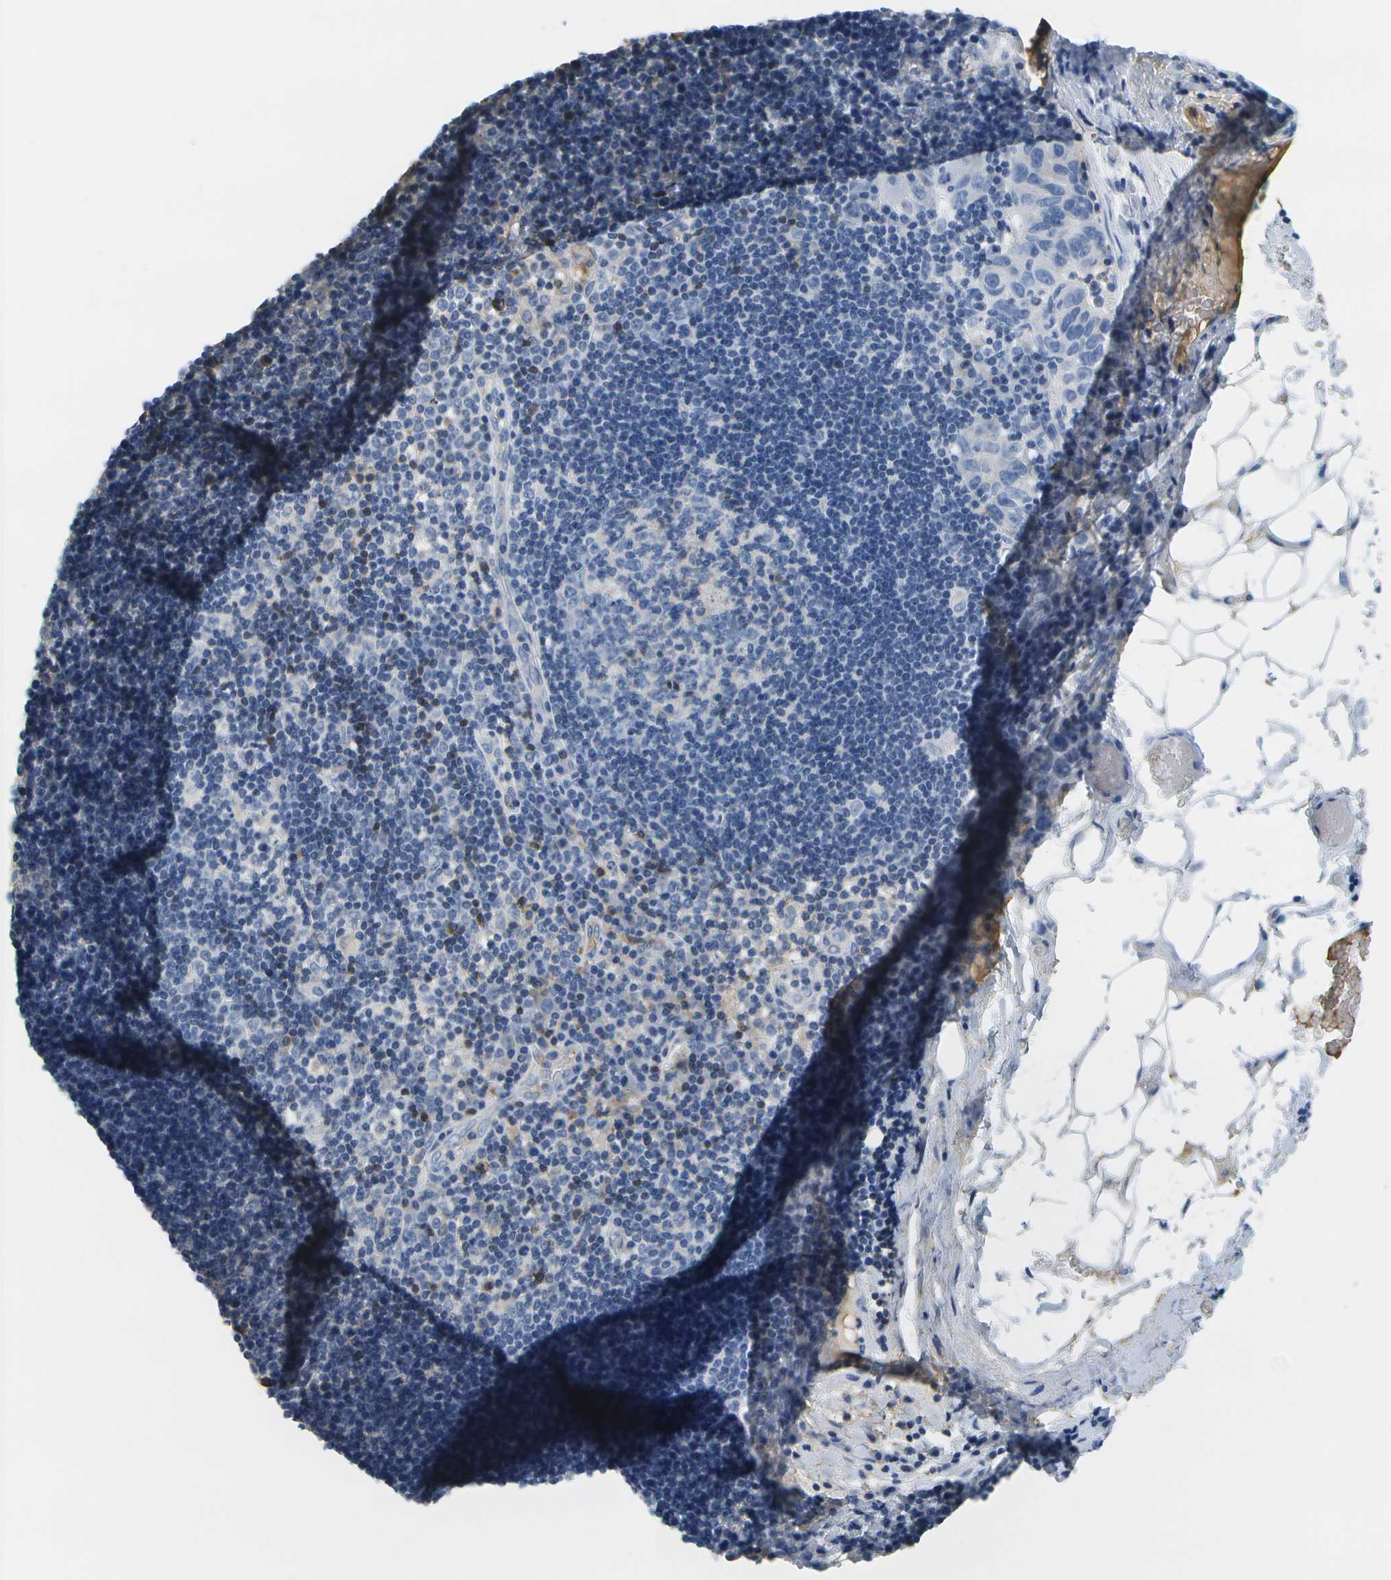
{"staining": {"intensity": "negative", "quantity": "none", "location": "none"}, "tissue": "adipose tissue", "cell_type": "Adipocytes", "image_type": "normal", "snomed": [{"axis": "morphology", "description": "Normal tissue, NOS"}, {"axis": "morphology", "description": "Adenocarcinoma, NOS"}, {"axis": "topography", "description": "Esophagus"}], "caption": "Immunohistochemistry (IHC) micrograph of normal adipose tissue: adipose tissue stained with DAB reveals no significant protein expression in adipocytes.", "gene": "SERPINA1", "patient": {"sex": "male", "age": 62}}